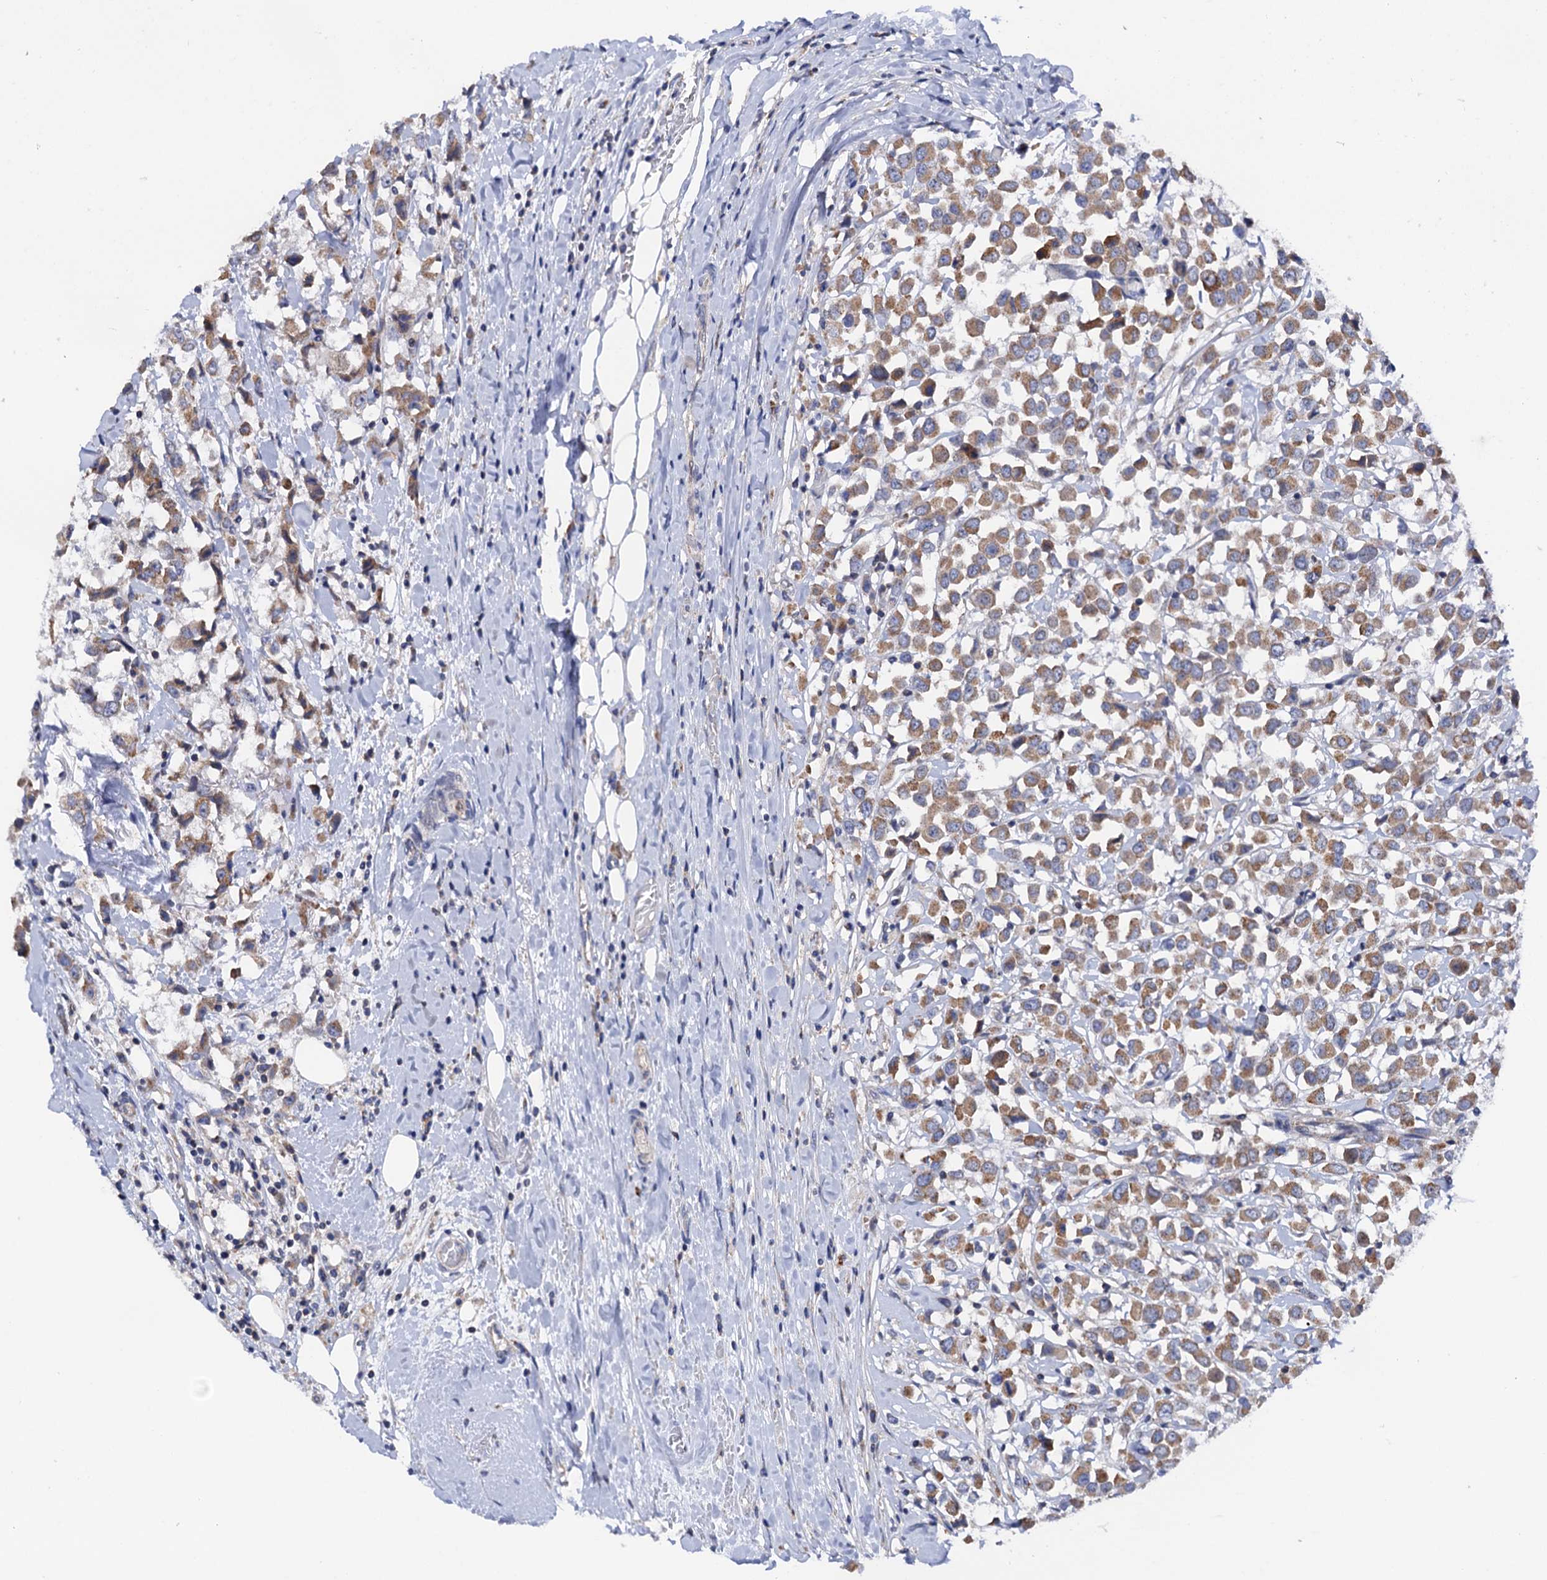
{"staining": {"intensity": "moderate", "quantity": ">75%", "location": "cytoplasmic/membranous"}, "tissue": "breast cancer", "cell_type": "Tumor cells", "image_type": "cancer", "snomed": [{"axis": "morphology", "description": "Duct carcinoma"}, {"axis": "topography", "description": "Breast"}], "caption": "Protein staining of breast cancer (infiltrating ductal carcinoma) tissue demonstrates moderate cytoplasmic/membranous positivity in about >75% of tumor cells.", "gene": "MRPL48", "patient": {"sex": "female", "age": 61}}